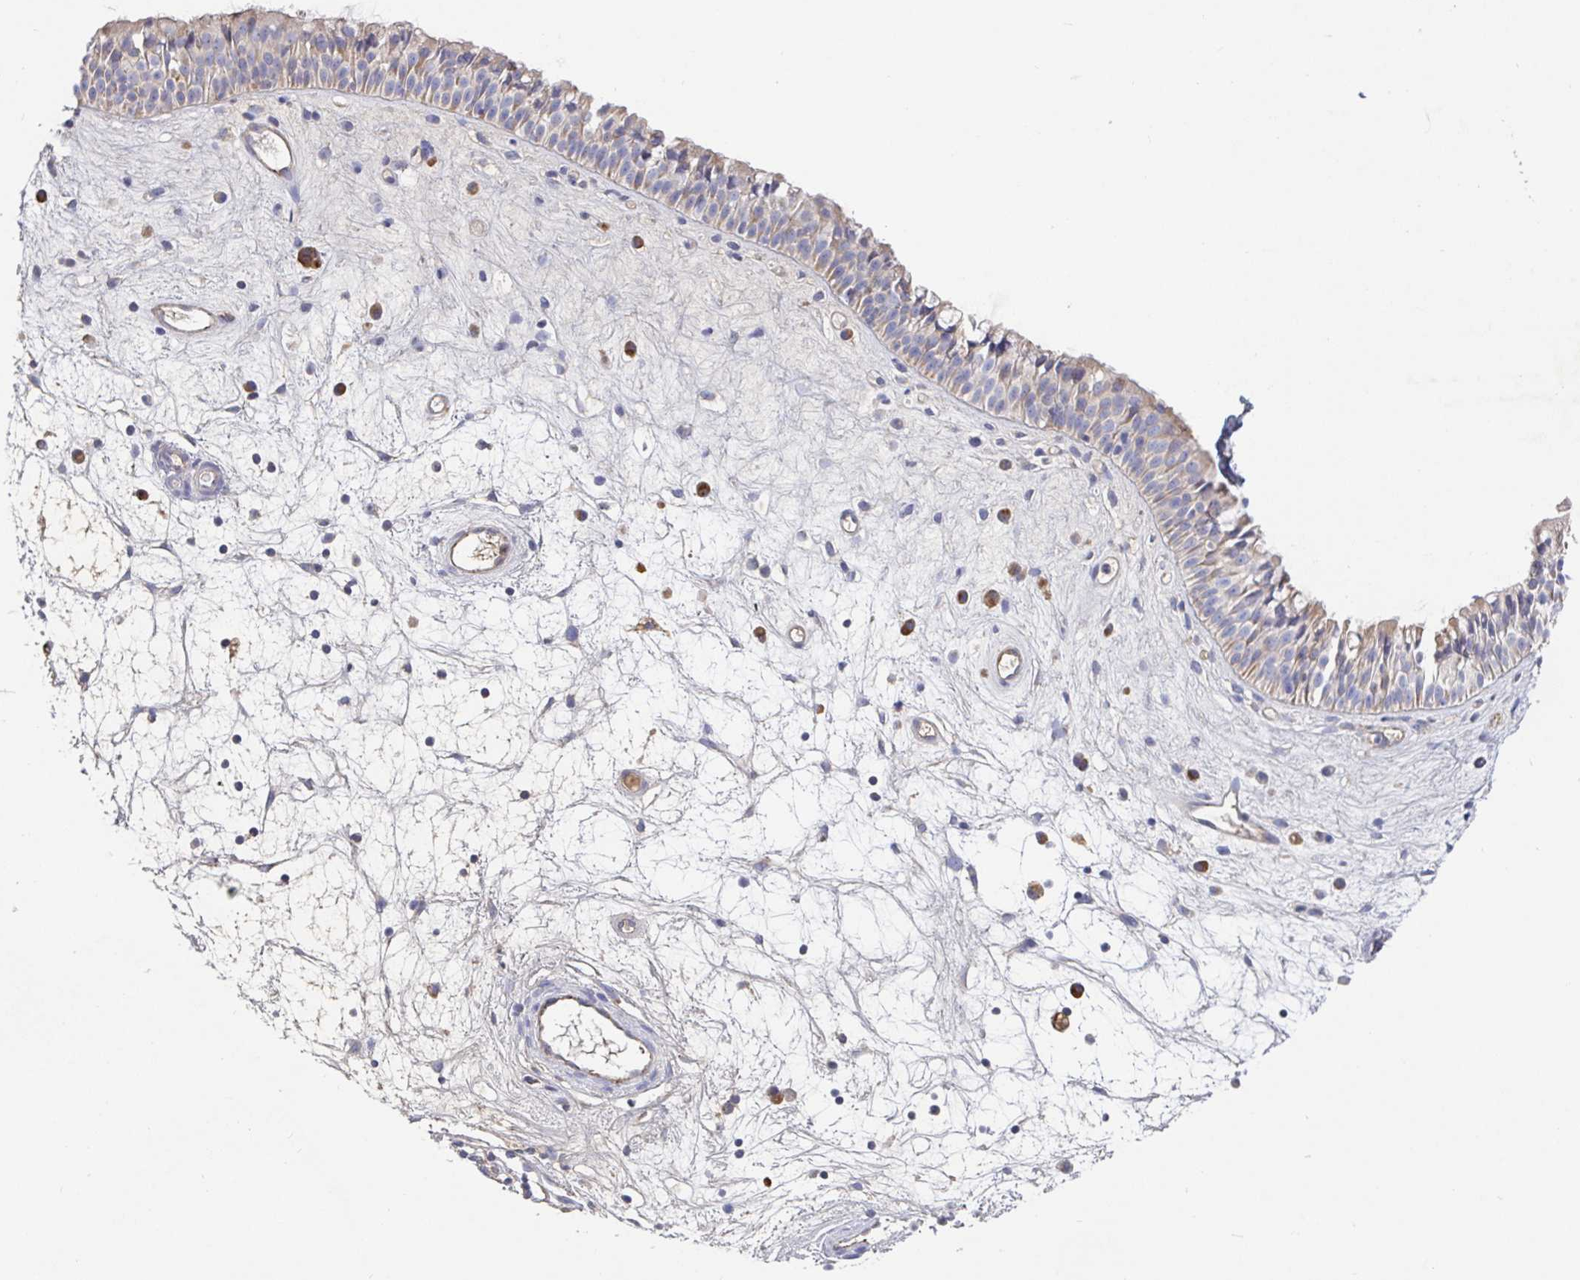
{"staining": {"intensity": "weak", "quantity": "25%-75%", "location": "cytoplasmic/membranous"}, "tissue": "nasopharynx", "cell_type": "Respiratory epithelial cells", "image_type": "normal", "snomed": [{"axis": "morphology", "description": "Normal tissue, NOS"}, {"axis": "topography", "description": "Nasopharynx"}], "caption": "Immunohistochemical staining of normal nasopharynx shows 25%-75% levels of weak cytoplasmic/membranous protein expression in approximately 25%-75% of respiratory epithelial cells. The staining is performed using DAB (3,3'-diaminobenzidine) brown chromogen to label protein expression. The nuclei are counter-stained blue using hematoxylin.", "gene": "IRAK2", "patient": {"sex": "male", "age": 69}}